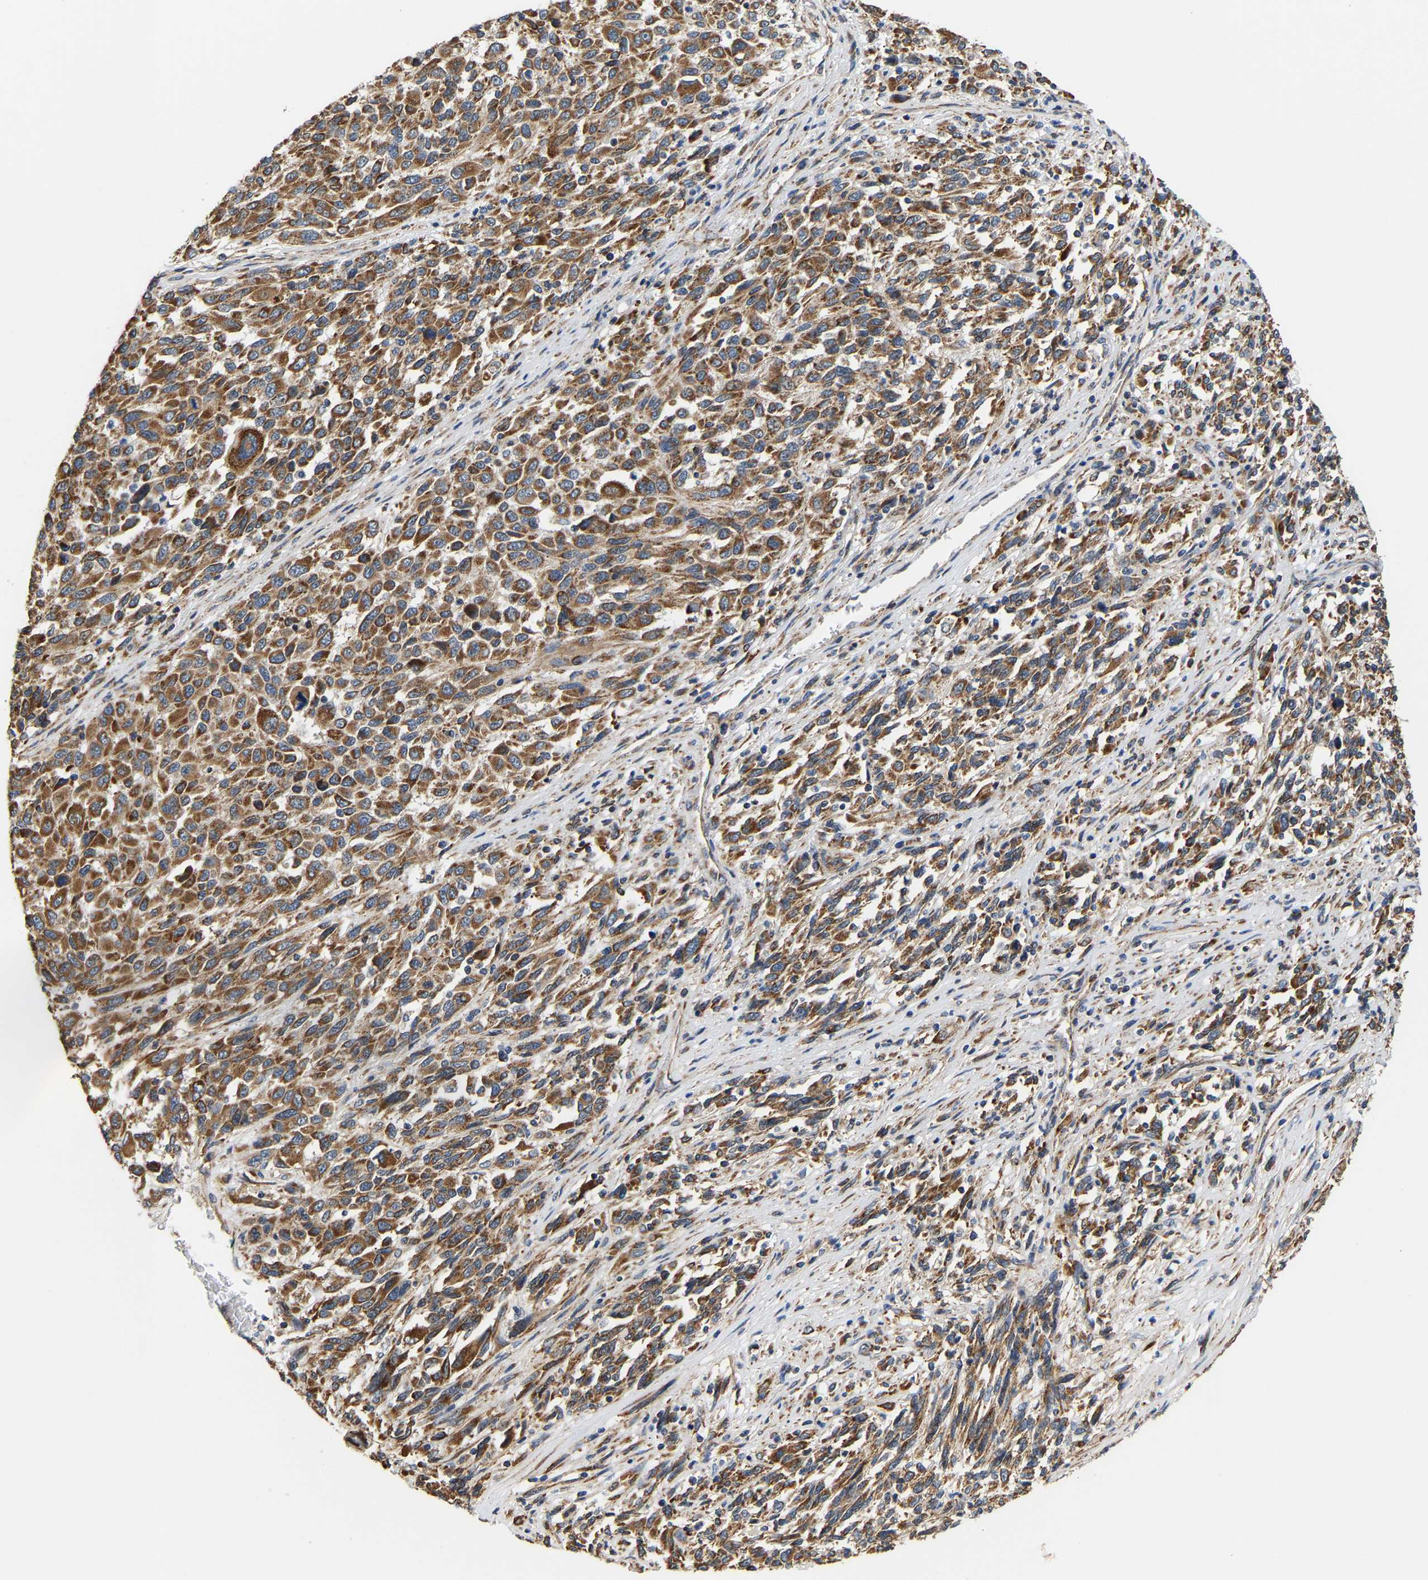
{"staining": {"intensity": "strong", "quantity": ">75%", "location": "cytoplasmic/membranous"}, "tissue": "melanoma", "cell_type": "Tumor cells", "image_type": "cancer", "snomed": [{"axis": "morphology", "description": "Malignant melanoma, Metastatic site"}, {"axis": "topography", "description": "Lymph node"}], "caption": "Tumor cells show high levels of strong cytoplasmic/membranous staining in about >75% of cells in human malignant melanoma (metastatic site). (brown staining indicates protein expression, while blue staining denotes nuclei).", "gene": "TMEM168", "patient": {"sex": "male", "age": 61}}